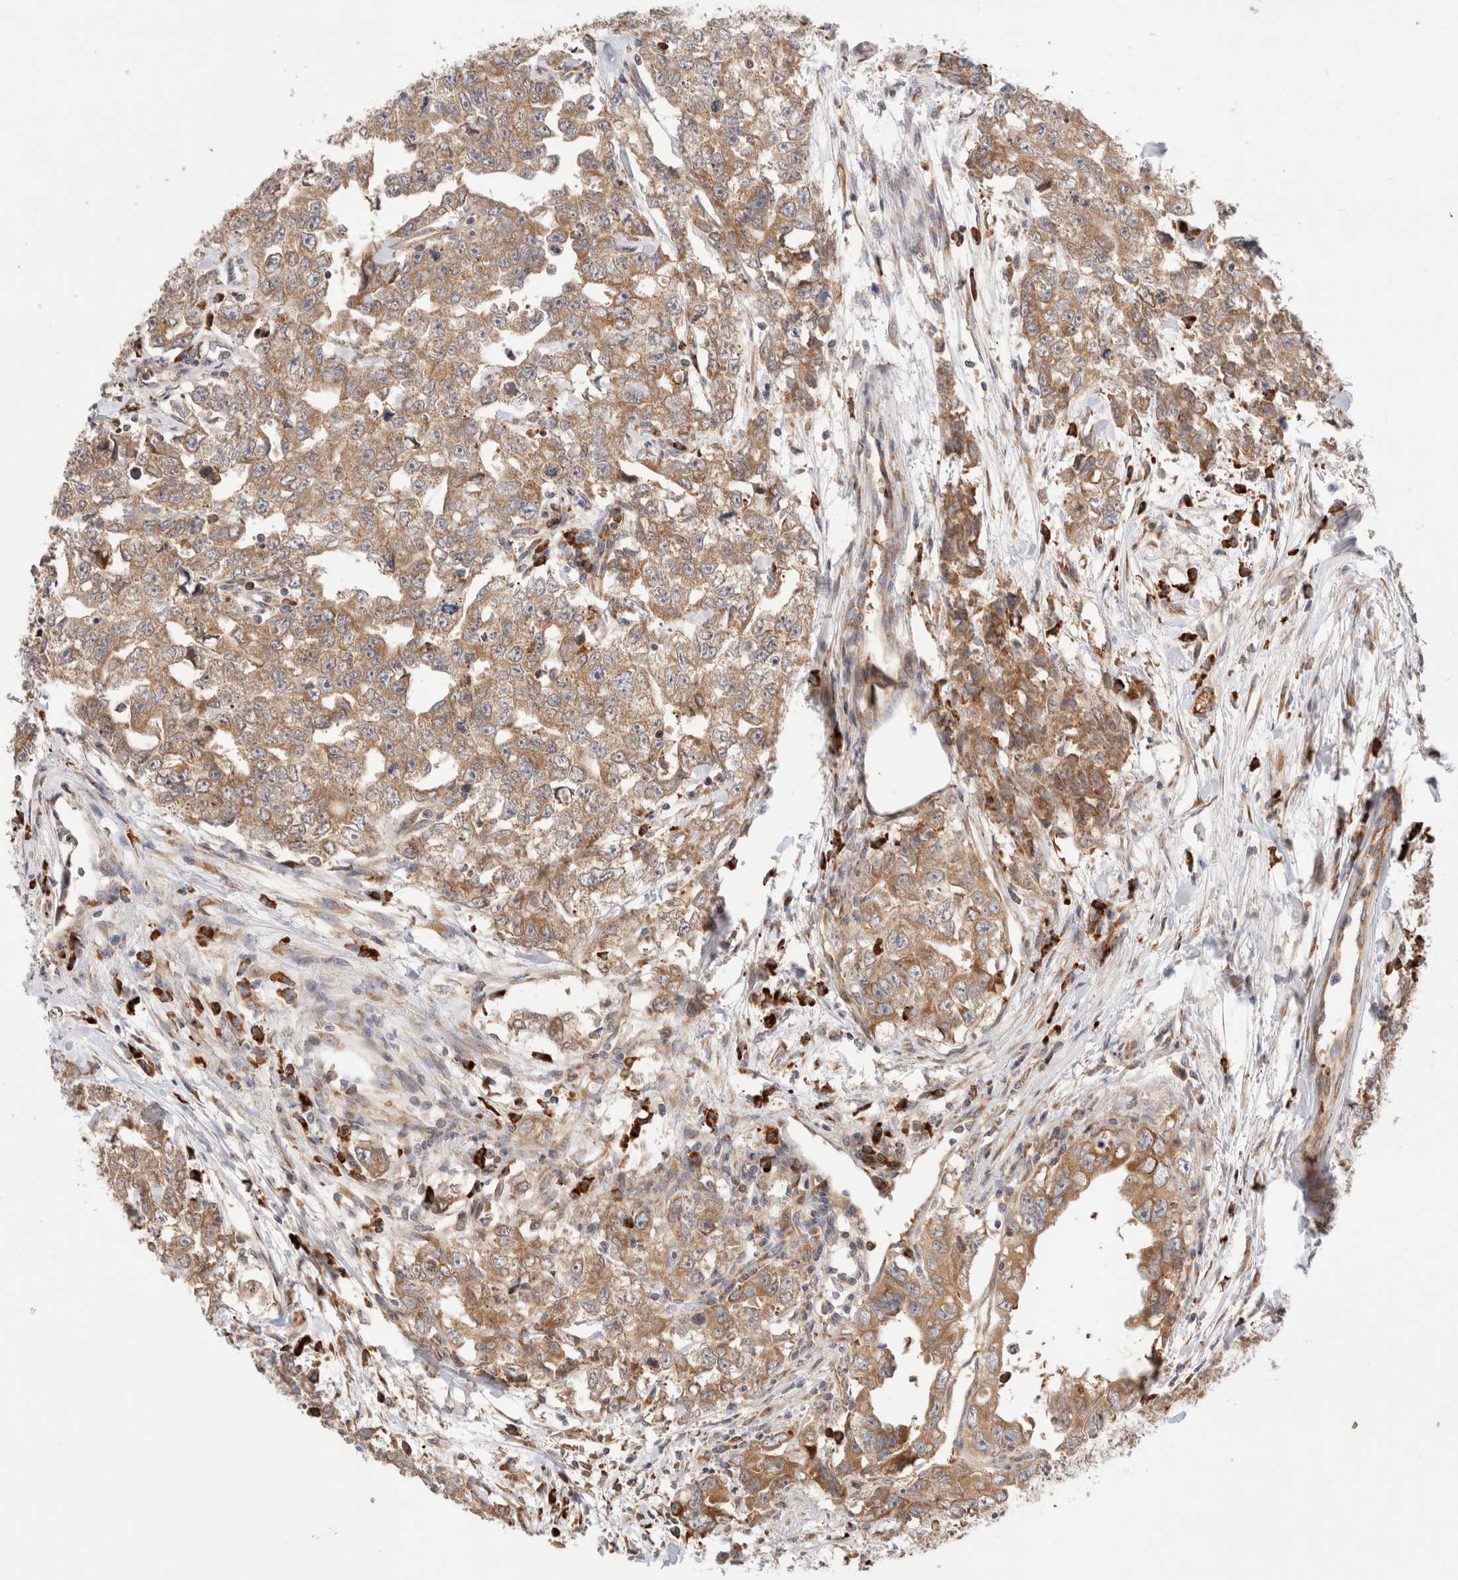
{"staining": {"intensity": "moderate", "quantity": ">75%", "location": "cytoplasmic/membranous"}, "tissue": "testis cancer", "cell_type": "Tumor cells", "image_type": "cancer", "snomed": [{"axis": "morphology", "description": "Carcinoma, Embryonal, NOS"}, {"axis": "topography", "description": "Testis"}], "caption": "Moderate cytoplasmic/membranous positivity for a protein is identified in approximately >75% of tumor cells of testis embryonal carcinoma using IHC.", "gene": "UTS2B", "patient": {"sex": "male", "age": 28}}